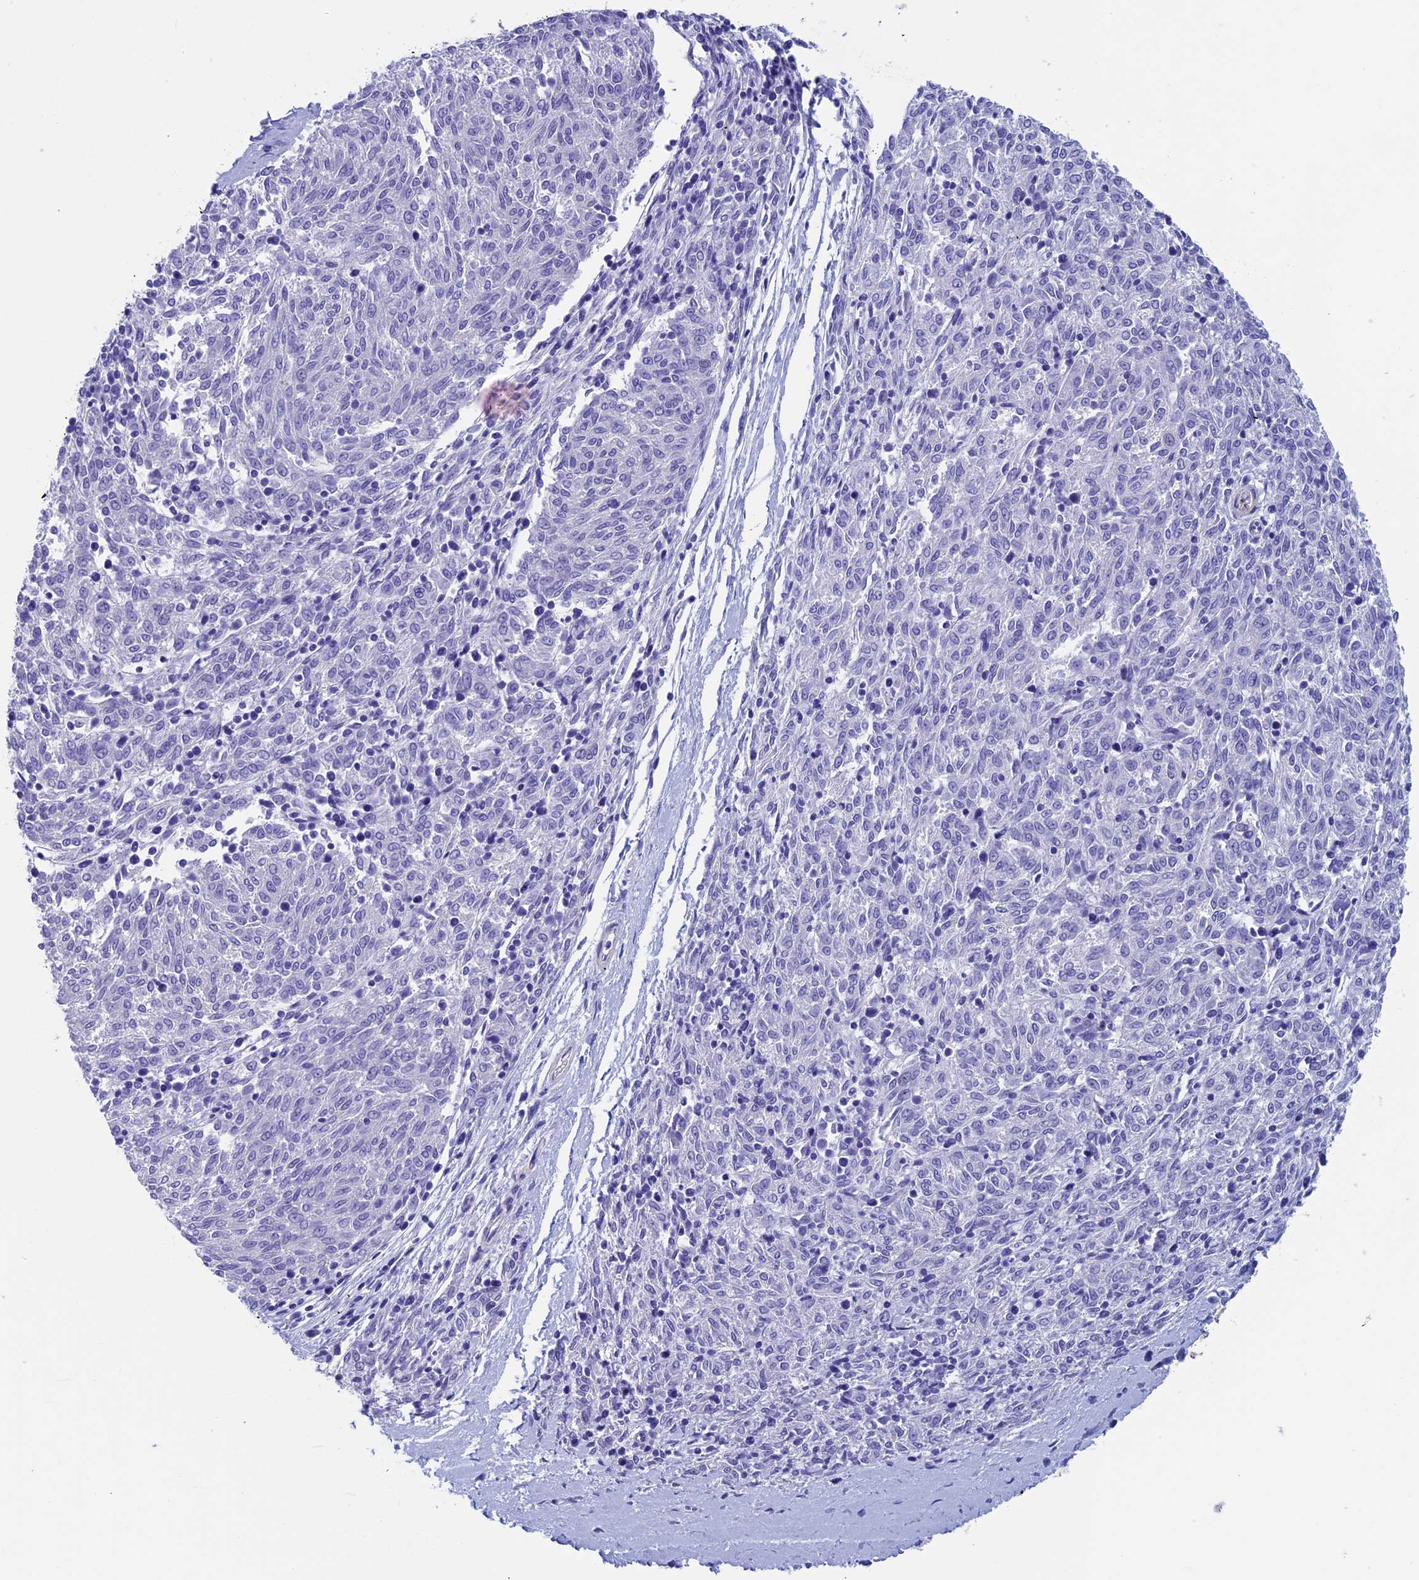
{"staining": {"intensity": "negative", "quantity": "none", "location": "none"}, "tissue": "melanoma", "cell_type": "Tumor cells", "image_type": "cancer", "snomed": [{"axis": "morphology", "description": "Malignant melanoma, NOS"}, {"axis": "topography", "description": "Skin"}], "caption": "Image shows no protein staining in tumor cells of malignant melanoma tissue. Brightfield microscopy of IHC stained with DAB (brown) and hematoxylin (blue), captured at high magnification.", "gene": "ADH7", "patient": {"sex": "female", "age": 72}}